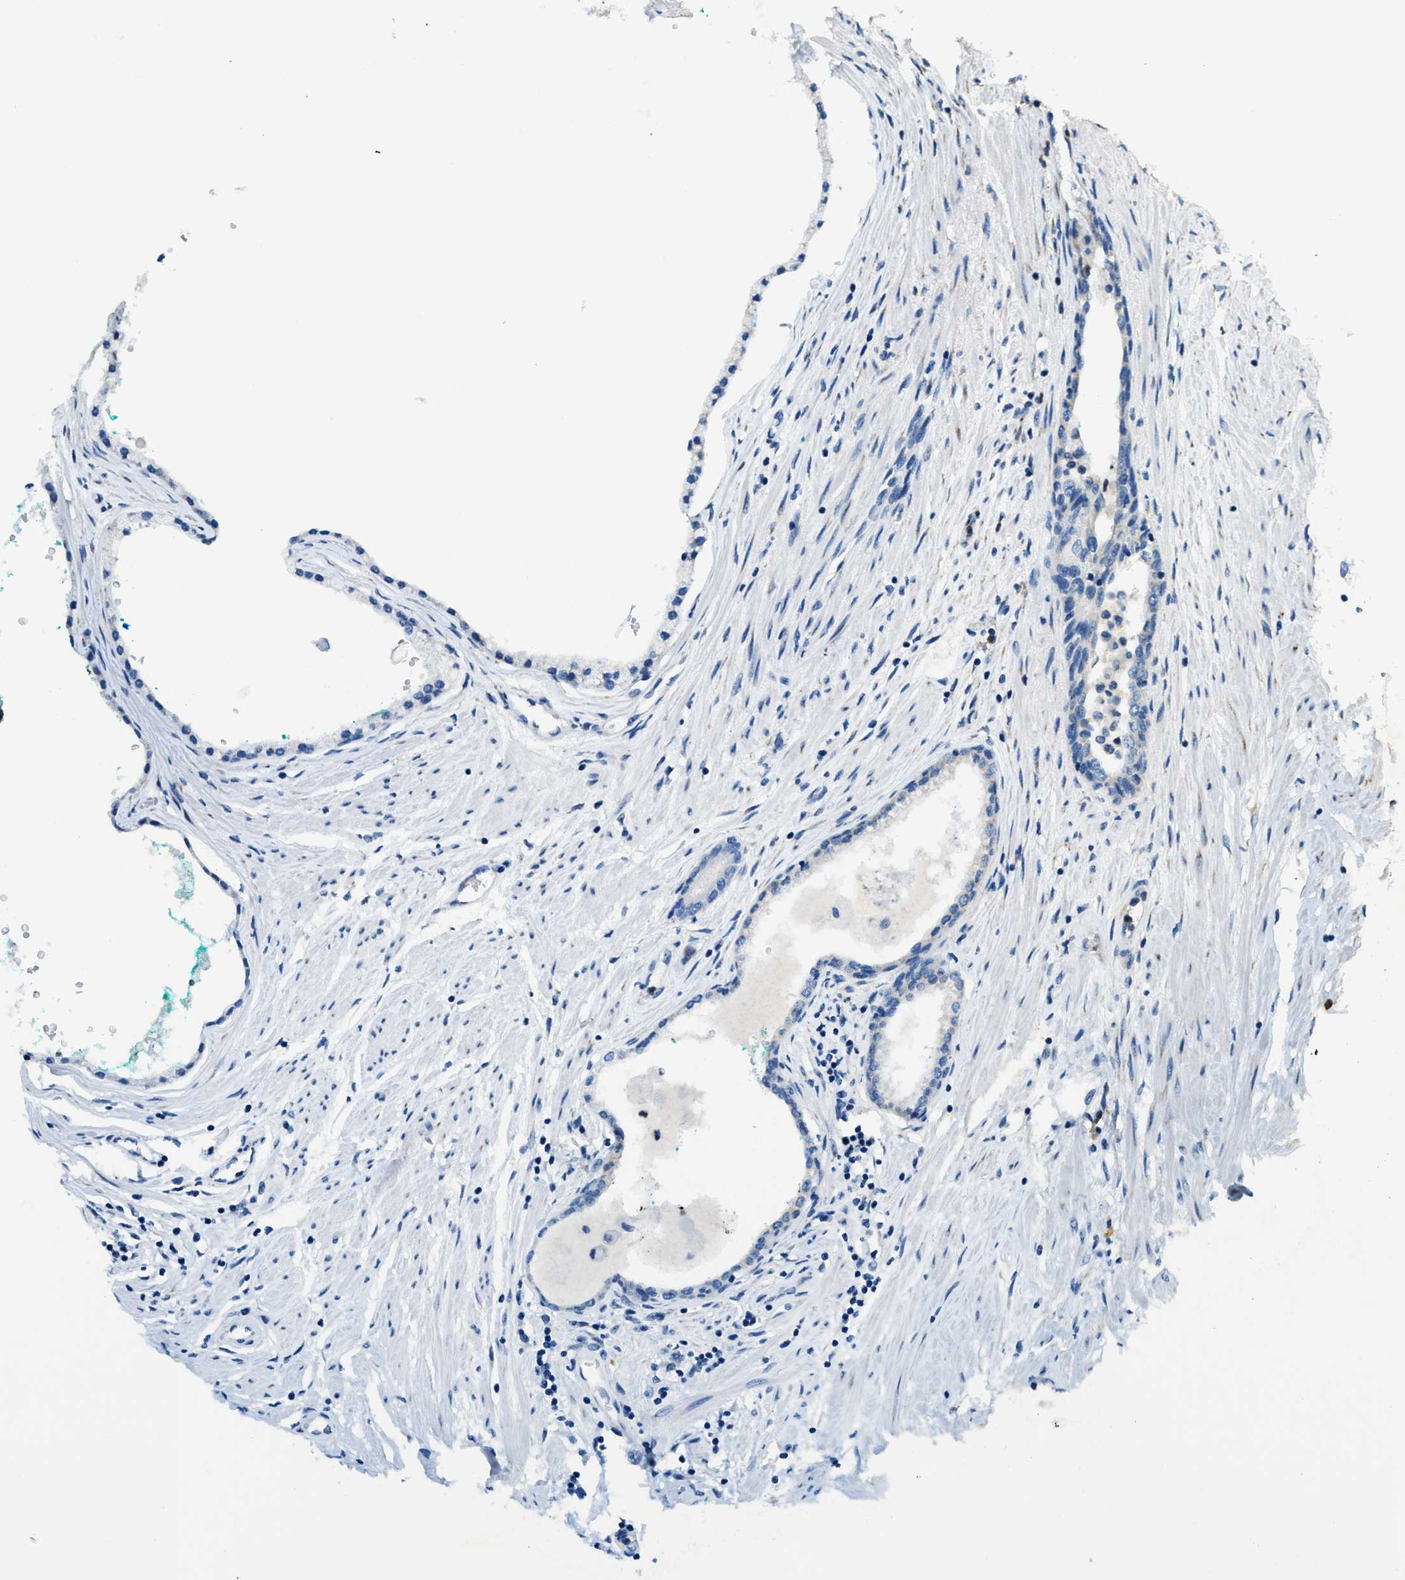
{"staining": {"intensity": "negative", "quantity": "none", "location": "none"}, "tissue": "prostate cancer", "cell_type": "Tumor cells", "image_type": "cancer", "snomed": [{"axis": "morphology", "description": "Adenocarcinoma, Low grade"}, {"axis": "topography", "description": "Prostate"}], "caption": "The photomicrograph demonstrates no significant positivity in tumor cells of prostate cancer (low-grade adenocarcinoma). (Brightfield microscopy of DAB (3,3'-diaminobenzidine) immunohistochemistry (IHC) at high magnification).", "gene": "GIMAP8", "patient": {"sex": "male", "age": 63}}